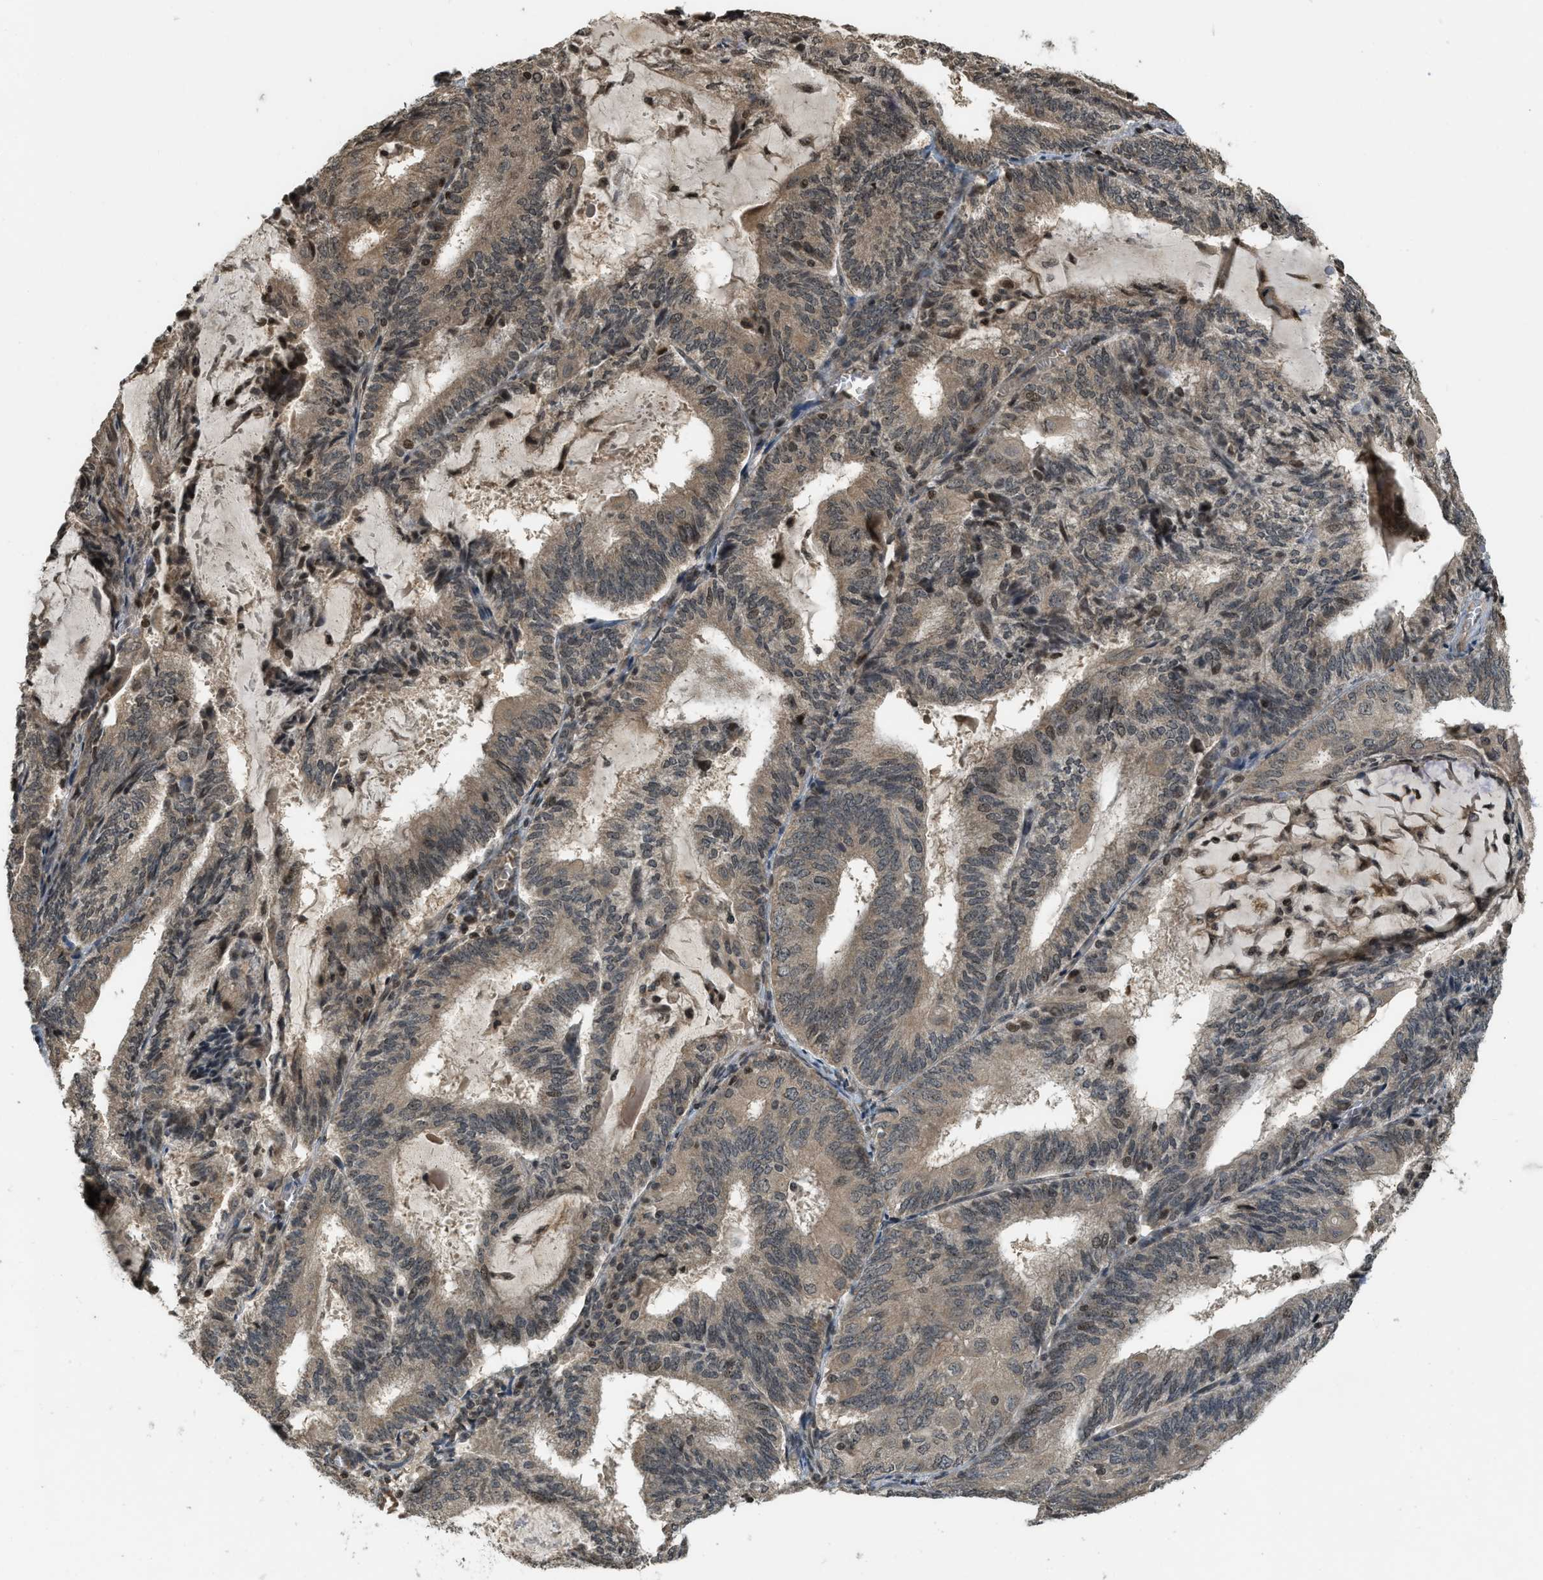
{"staining": {"intensity": "moderate", "quantity": ">75%", "location": "cytoplasmic/membranous,nuclear"}, "tissue": "endometrial cancer", "cell_type": "Tumor cells", "image_type": "cancer", "snomed": [{"axis": "morphology", "description": "Adenocarcinoma, NOS"}, {"axis": "topography", "description": "Endometrium"}], "caption": "This image reveals immunohistochemistry staining of adenocarcinoma (endometrial), with medium moderate cytoplasmic/membranous and nuclear positivity in about >75% of tumor cells.", "gene": "SIAH1", "patient": {"sex": "female", "age": 81}}